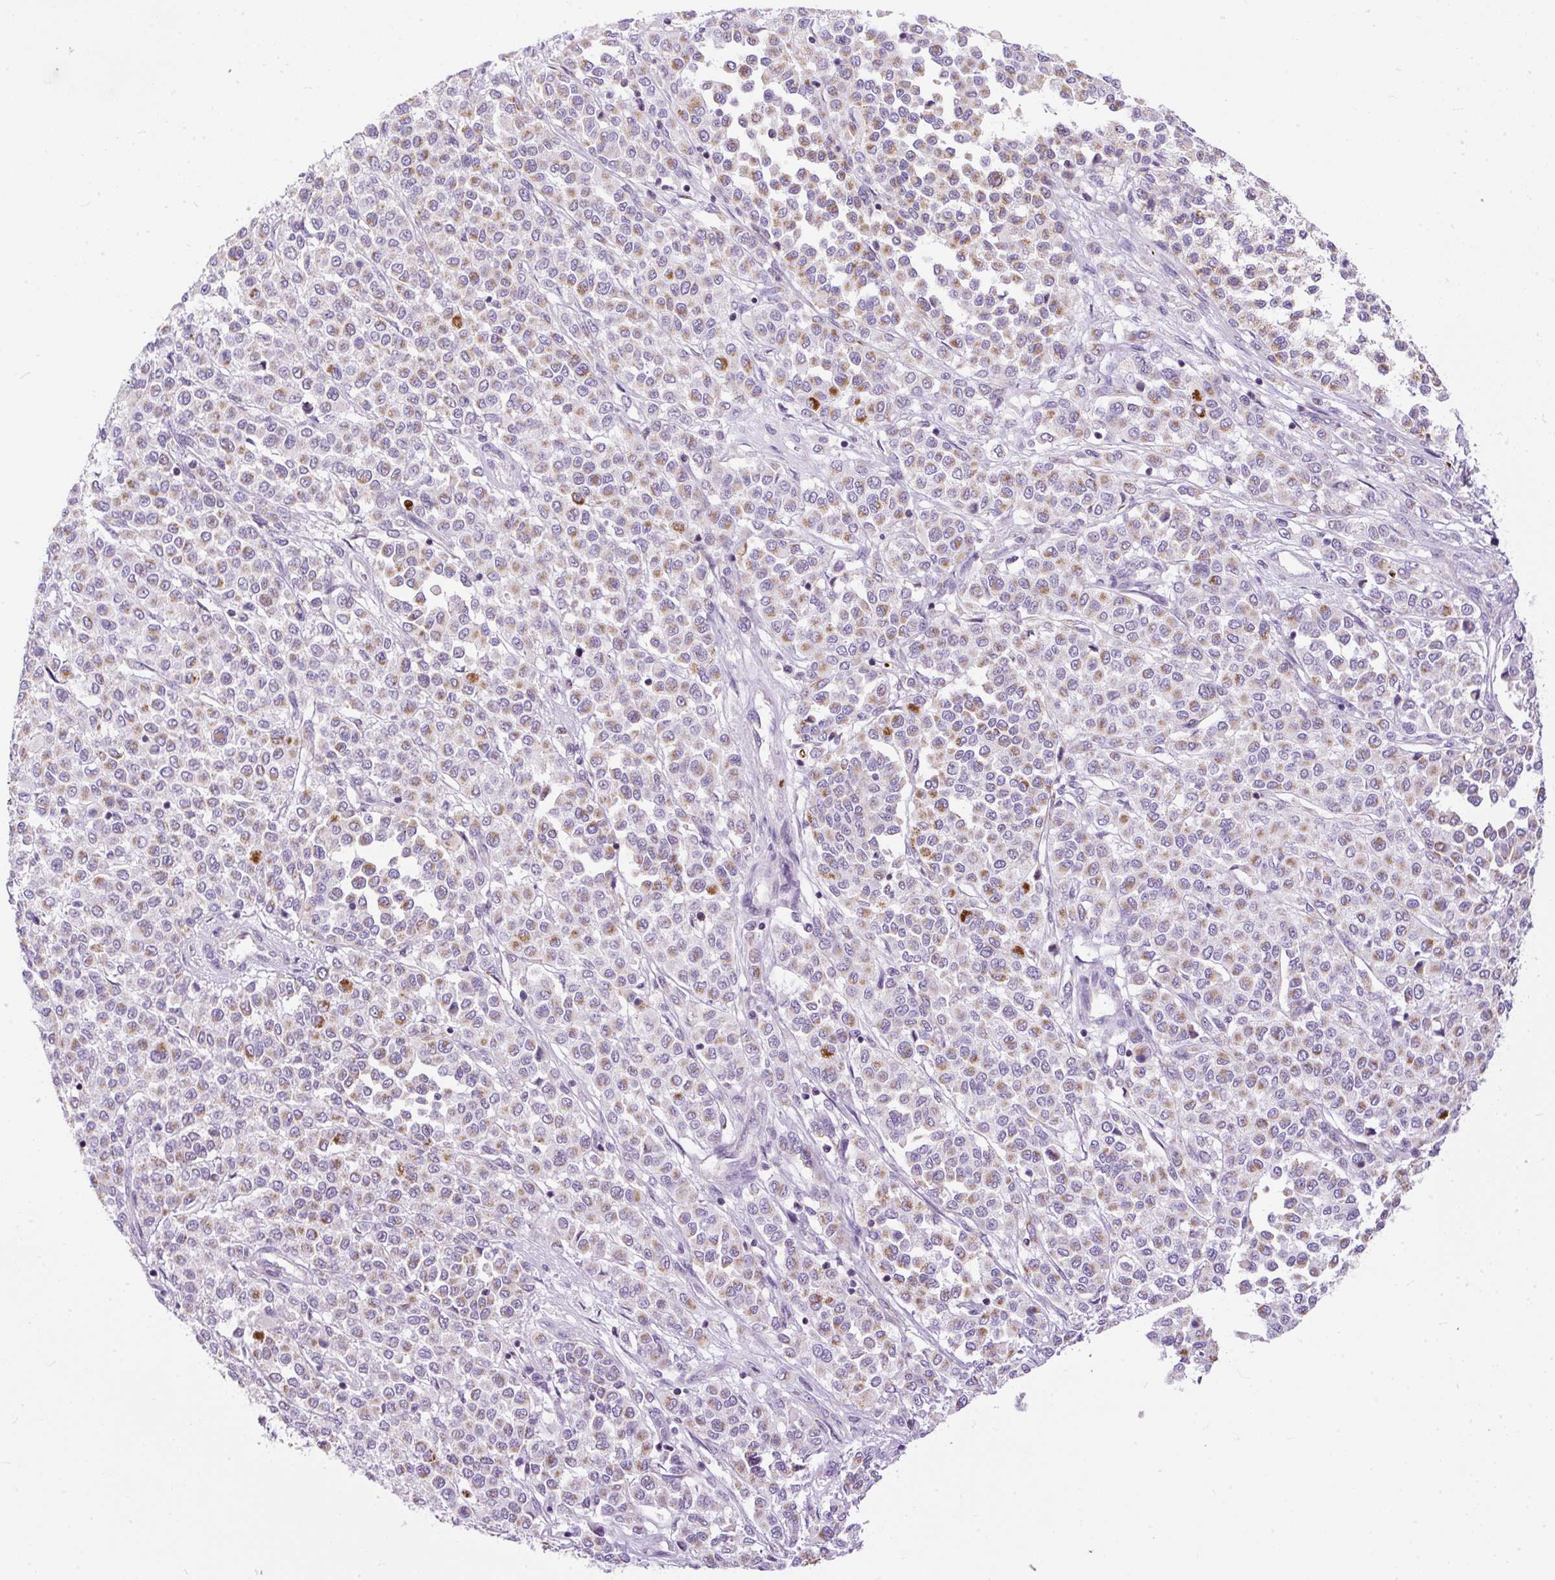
{"staining": {"intensity": "moderate", "quantity": "25%-75%", "location": "cytoplasmic/membranous"}, "tissue": "melanoma", "cell_type": "Tumor cells", "image_type": "cancer", "snomed": [{"axis": "morphology", "description": "Malignant melanoma, Metastatic site"}, {"axis": "topography", "description": "Pancreas"}], "caption": "Approximately 25%-75% of tumor cells in melanoma display moderate cytoplasmic/membranous protein expression as visualized by brown immunohistochemical staining.", "gene": "FMC1", "patient": {"sex": "female", "age": 30}}